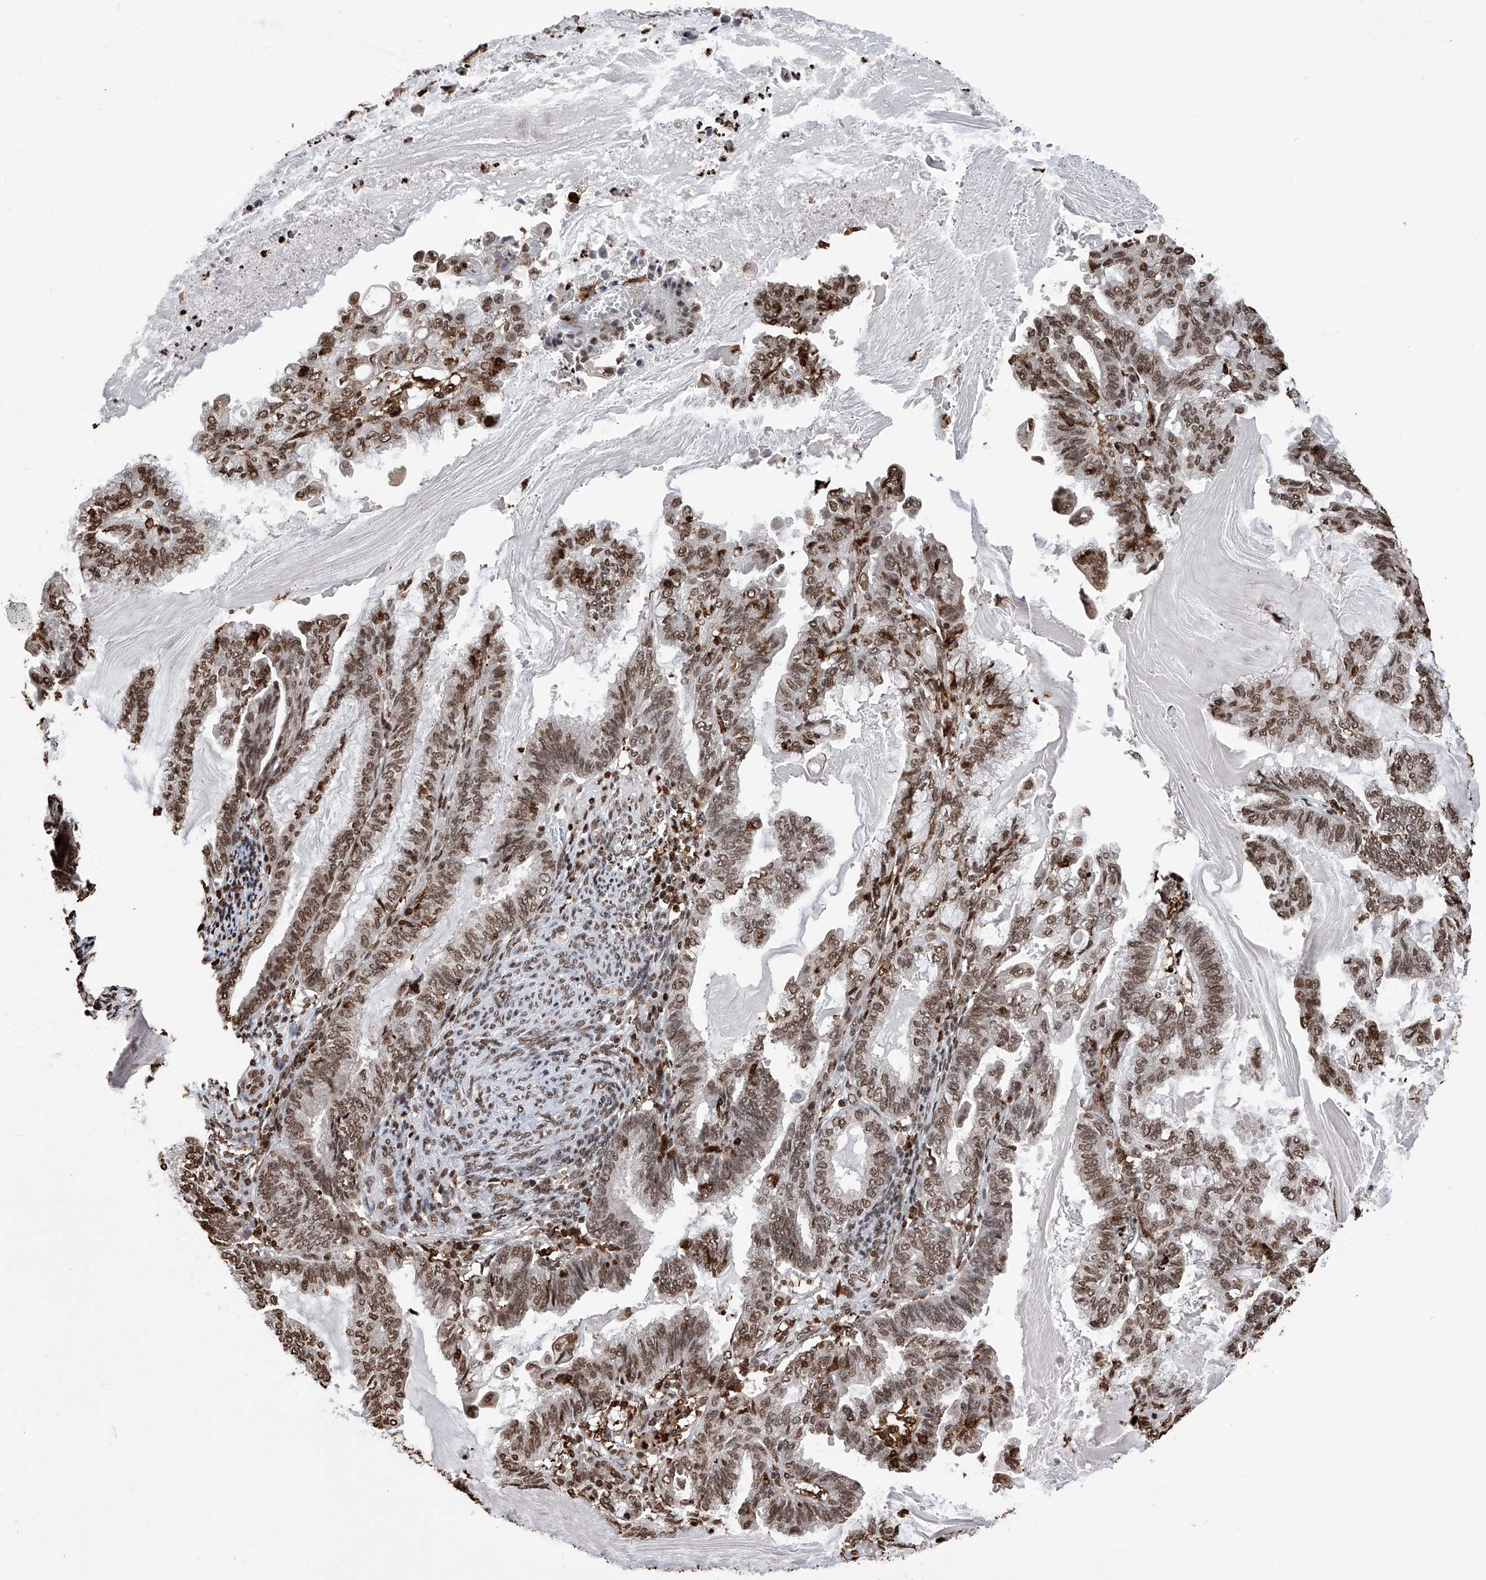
{"staining": {"intensity": "moderate", "quantity": ">75%", "location": "nuclear"}, "tissue": "endometrial cancer", "cell_type": "Tumor cells", "image_type": "cancer", "snomed": [{"axis": "morphology", "description": "Adenocarcinoma, NOS"}, {"axis": "topography", "description": "Endometrium"}], "caption": "The immunohistochemical stain highlights moderate nuclear expression in tumor cells of endometrial cancer tissue. Using DAB (brown) and hematoxylin (blue) stains, captured at high magnification using brightfield microscopy.", "gene": "CFAP410", "patient": {"sex": "female", "age": 86}}